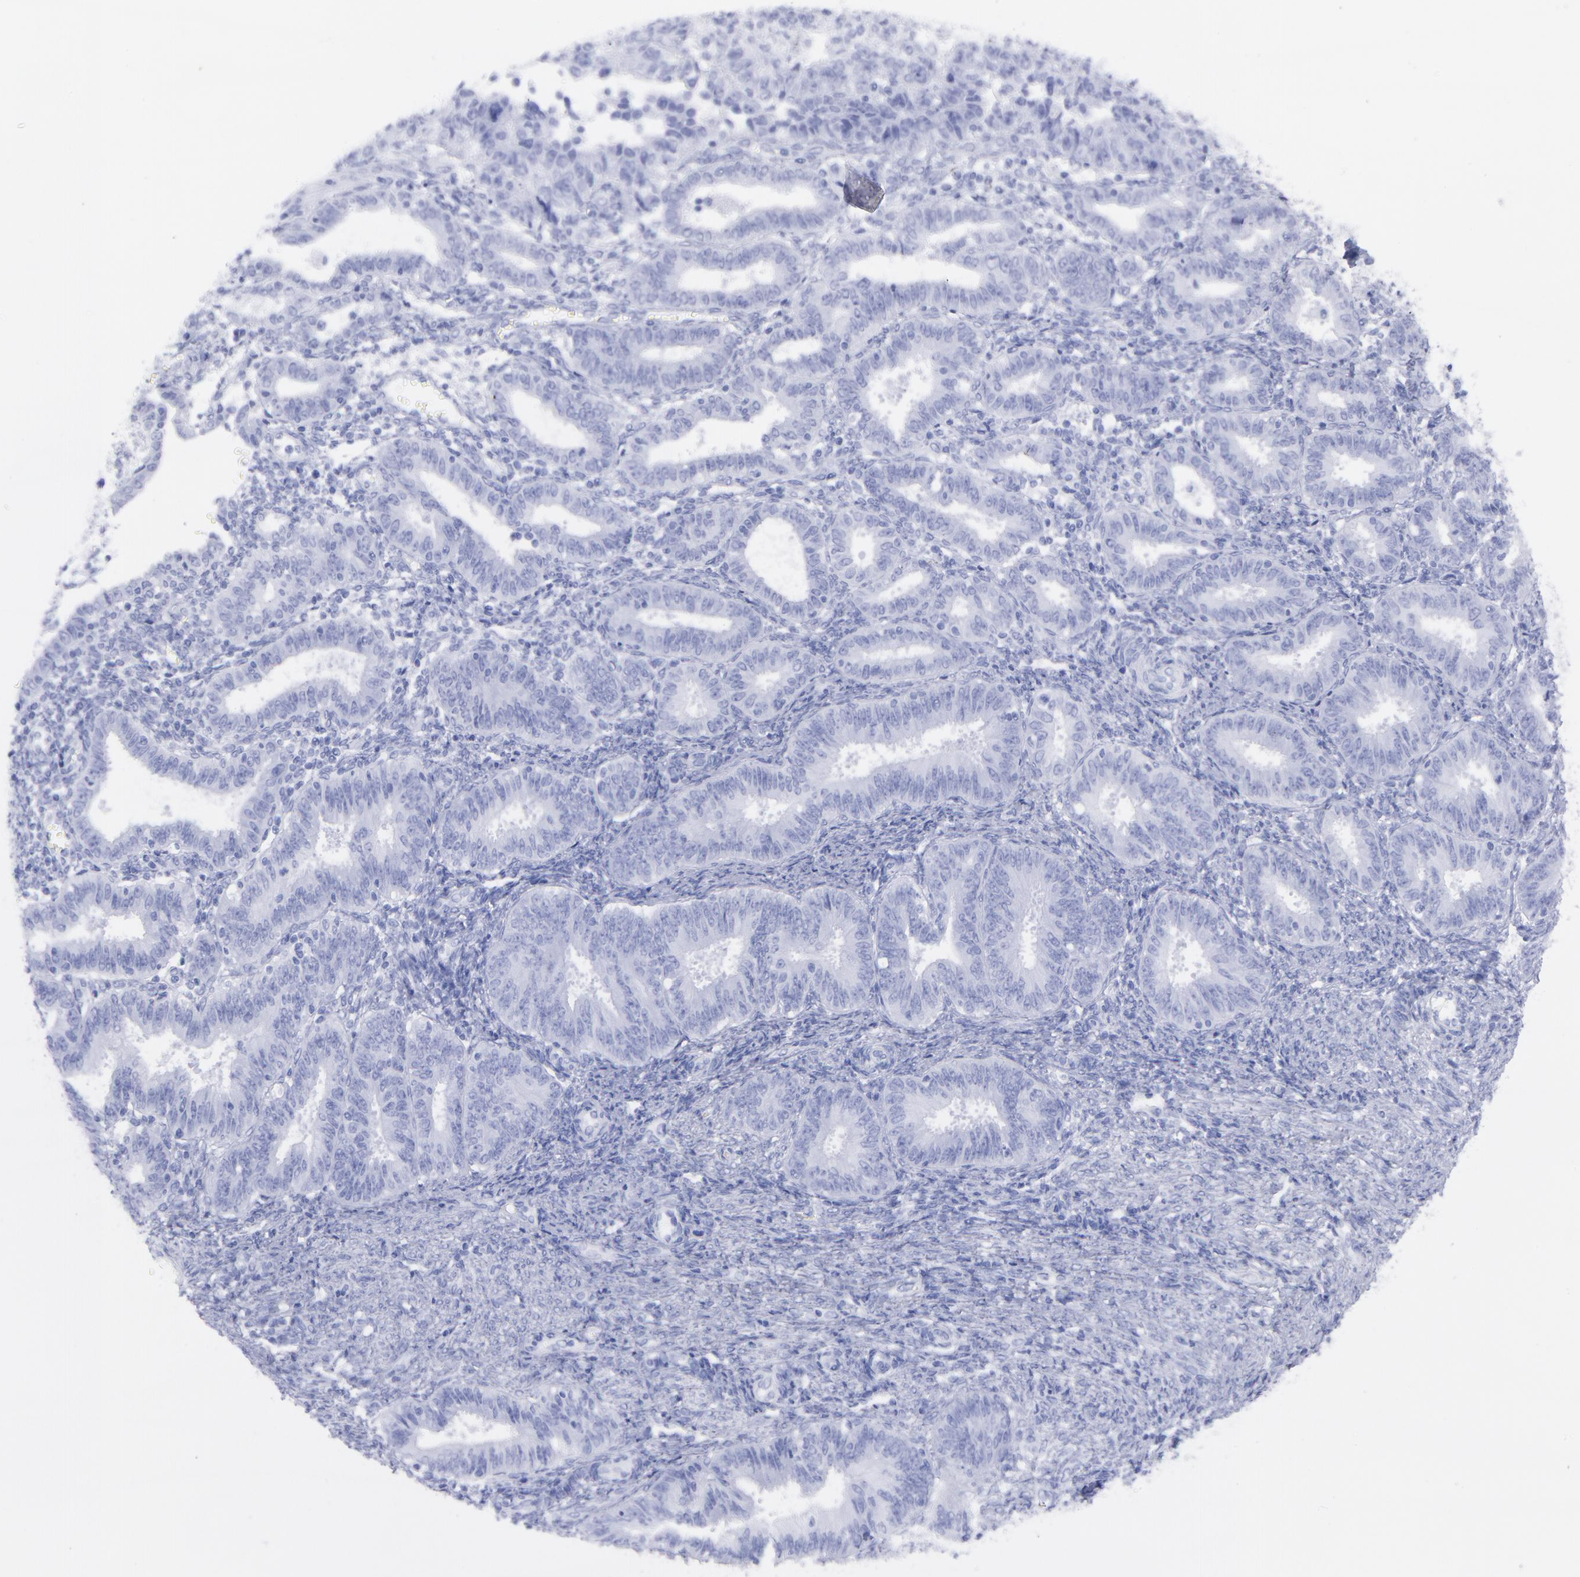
{"staining": {"intensity": "negative", "quantity": "none", "location": "none"}, "tissue": "endometrial cancer", "cell_type": "Tumor cells", "image_type": "cancer", "snomed": [{"axis": "morphology", "description": "Adenocarcinoma, NOS"}, {"axis": "topography", "description": "Endometrium"}], "caption": "The photomicrograph shows no significant expression in tumor cells of endometrial adenocarcinoma. (Brightfield microscopy of DAB (3,3'-diaminobenzidine) immunohistochemistry at high magnification).", "gene": "F13B", "patient": {"sex": "female", "age": 42}}